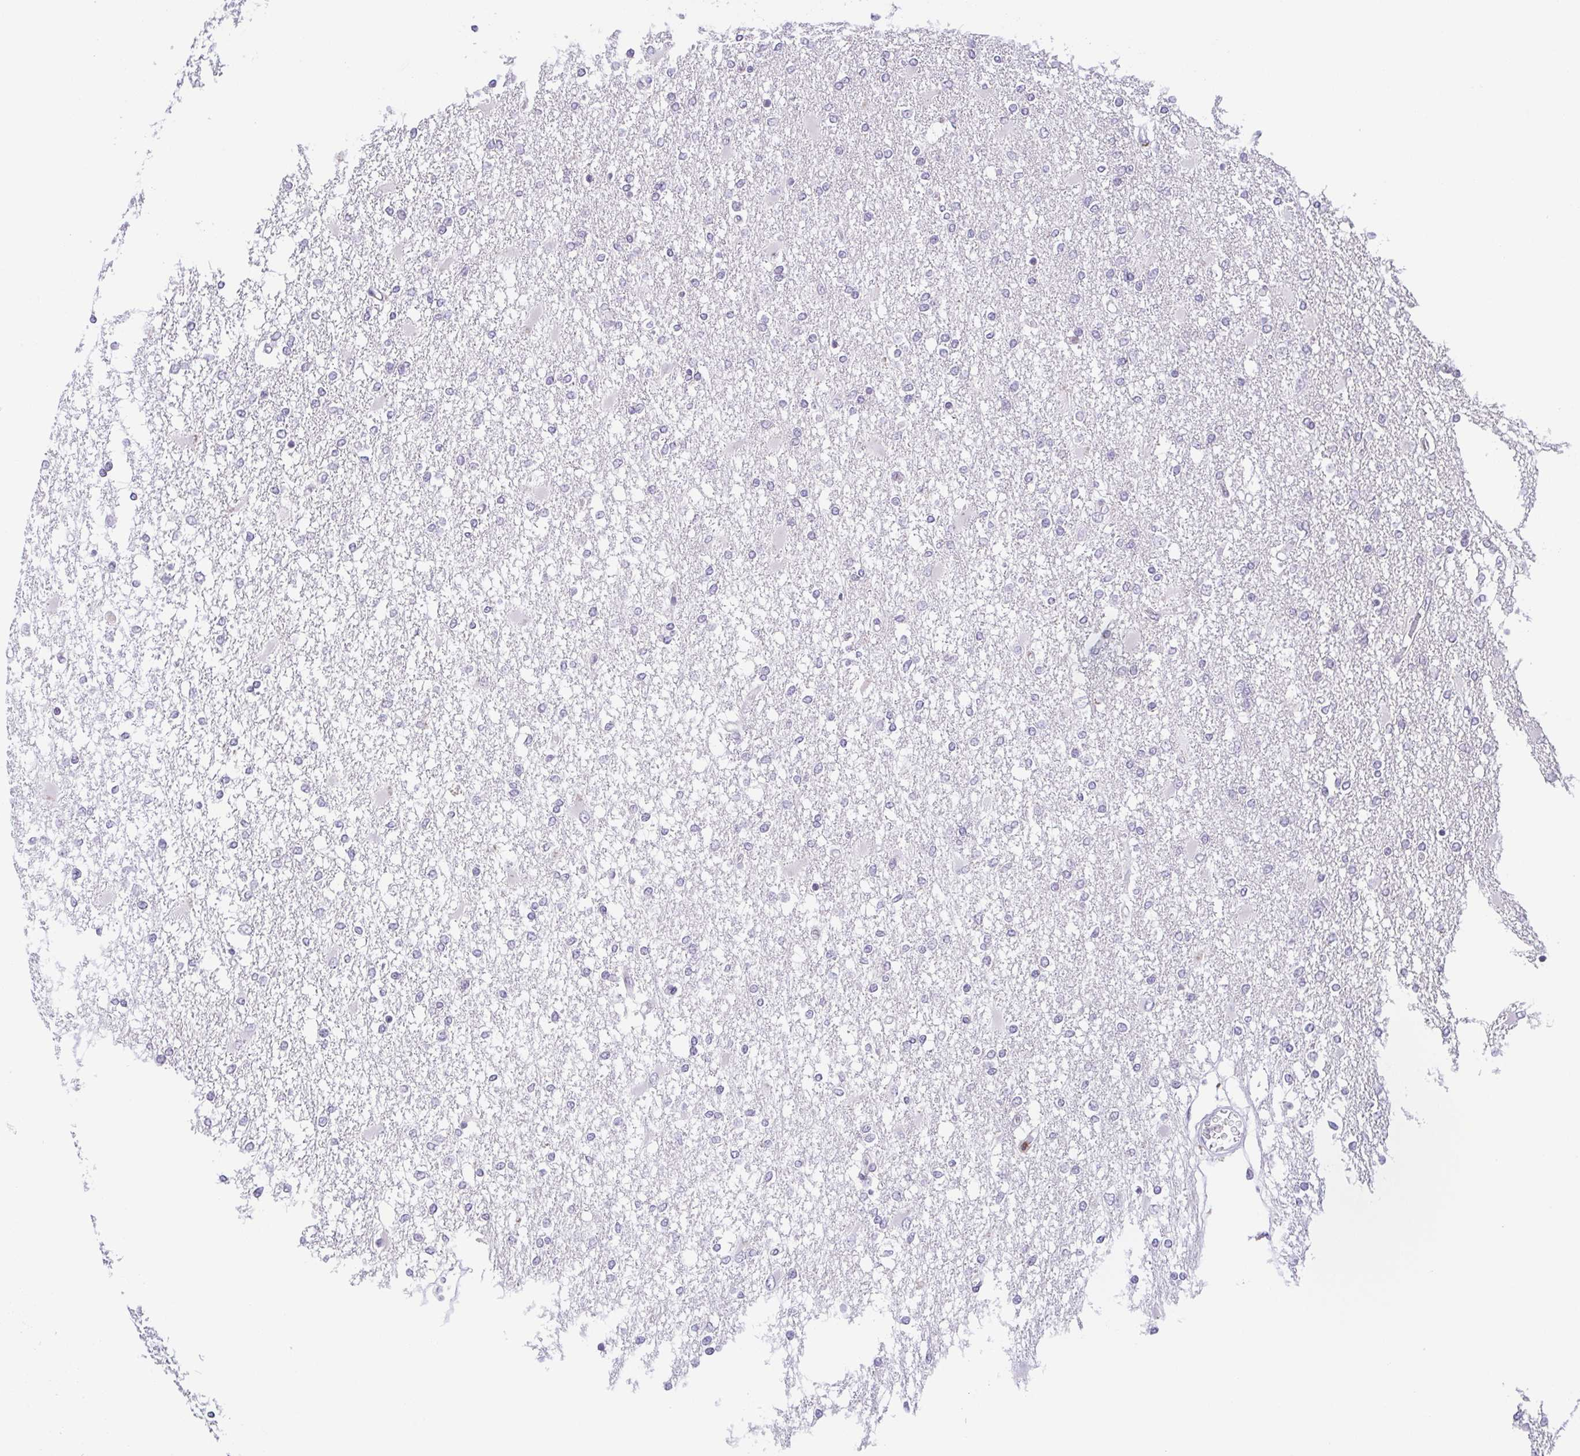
{"staining": {"intensity": "negative", "quantity": "none", "location": "none"}, "tissue": "glioma", "cell_type": "Tumor cells", "image_type": "cancer", "snomed": [{"axis": "morphology", "description": "Glioma, malignant, High grade"}, {"axis": "topography", "description": "Cerebral cortex"}], "caption": "Tumor cells are negative for brown protein staining in glioma.", "gene": "ARPP21", "patient": {"sex": "male", "age": 79}}